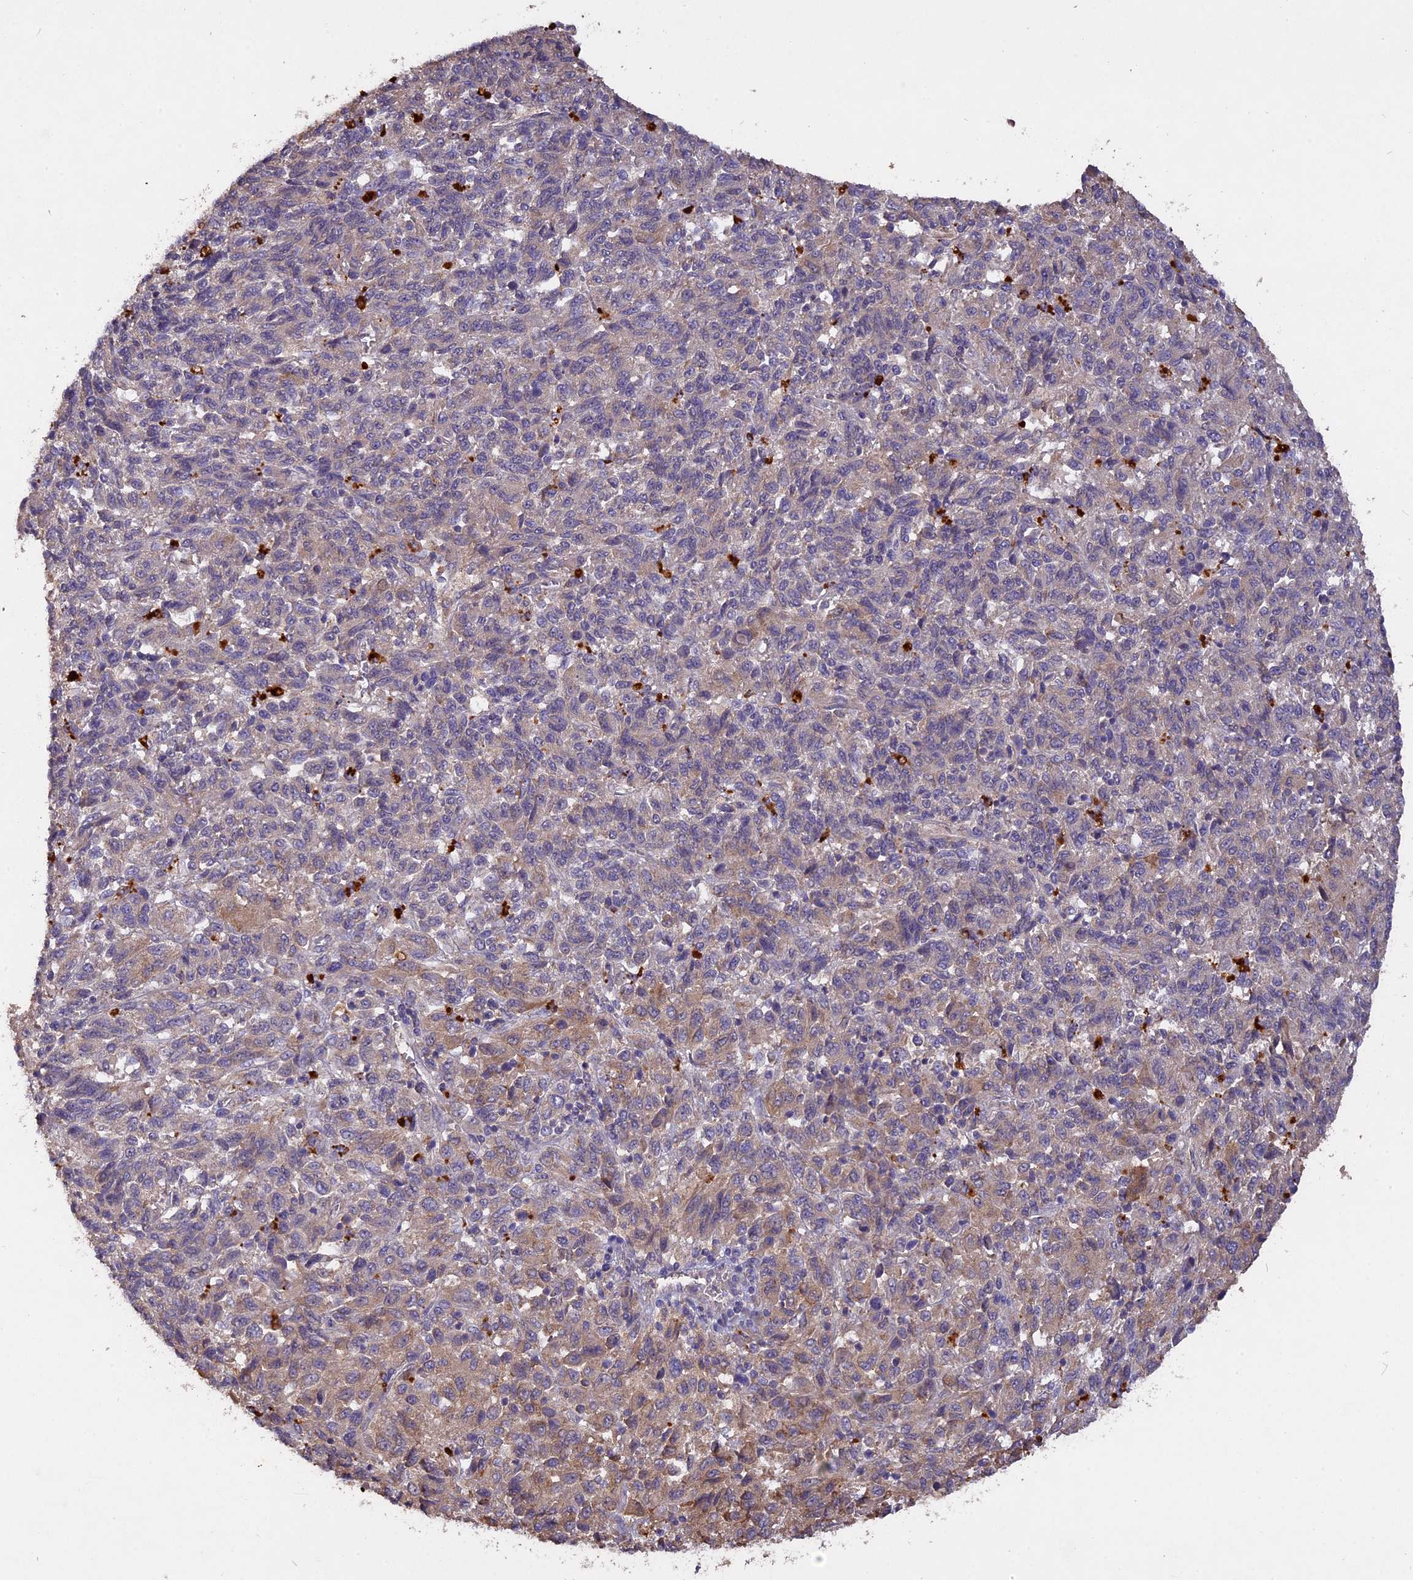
{"staining": {"intensity": "weak", "quantity": "25%-75%", "location": "cytoplasmic/membranous"}, "tissue": "melanoma", "cell_type": "Tumor cells", "image_type": "cancer", "snomed": [{"axis": "morphology", "description": "Malignant melanoma, Metastatic site"}, {"axis": "topography", "description": "Lung"}], "caption": "Melanoma stained with a brown dye demonstrates weak cytoplasmic/membranous positive staining in approximately 25%-75% of tumor cells.", "gene": "SLC26A4", "patient": {"sex": "male", "age": 64}}